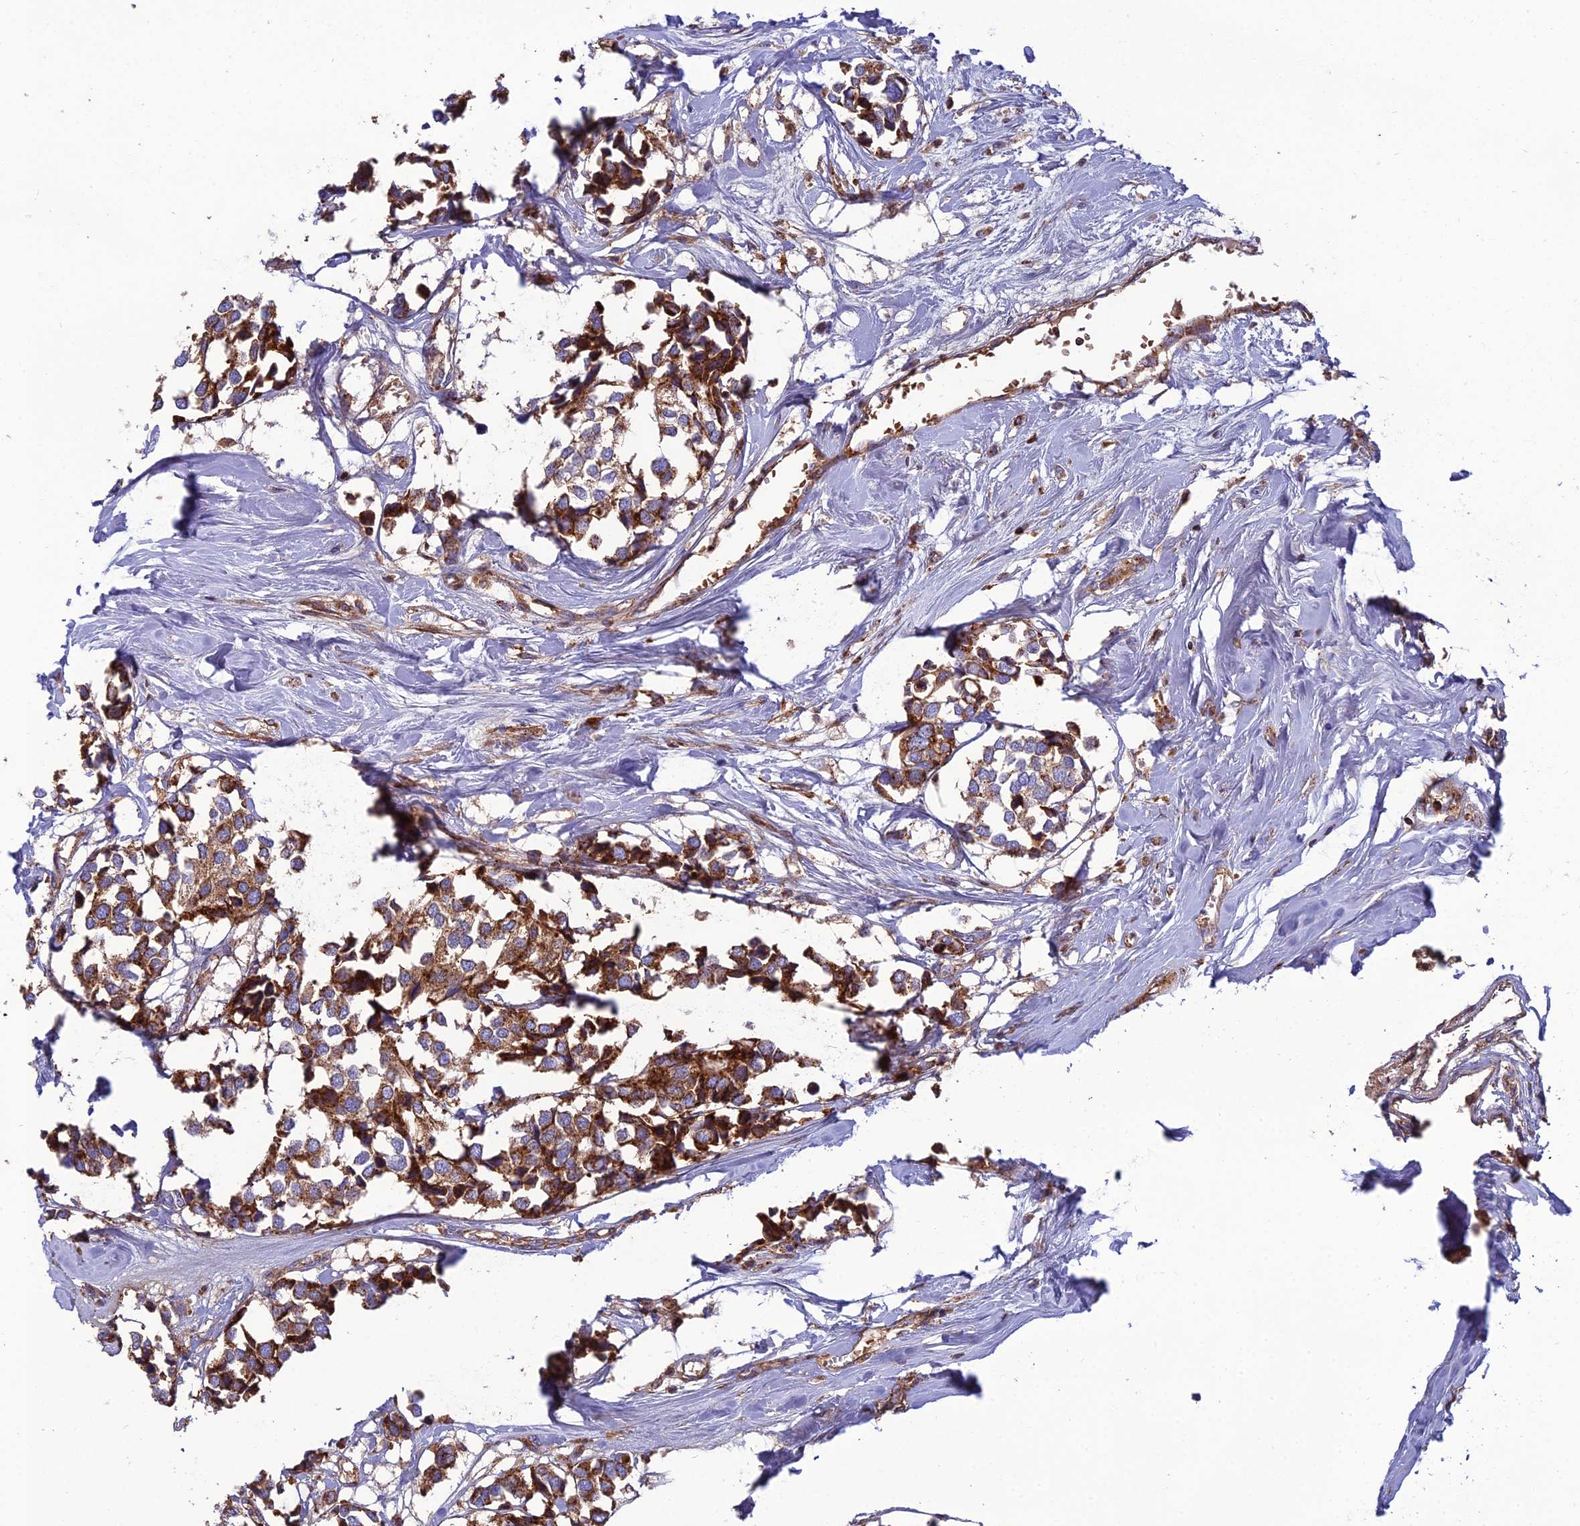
{"staining": {"intensity": "moderate", "quantity": ">75%", "location": "cytoplasmic/membranous"}, "tissue": "breast cancer", "cell_type": "Tumor cells", "image_type": "cancer", "snomed": [{"axis": "morphology", "description": "Duct carcinoma"}, {"axis": "topography", "description": "Breast"}], "caption": "Brown immunohistochemical staining in human breast cancer shows moderate cytoplasmic/membranous positivity in approximately >75% of tumor cells.", "gene": "LNPEP", "patient": {"sex": "female", "age": 83}}